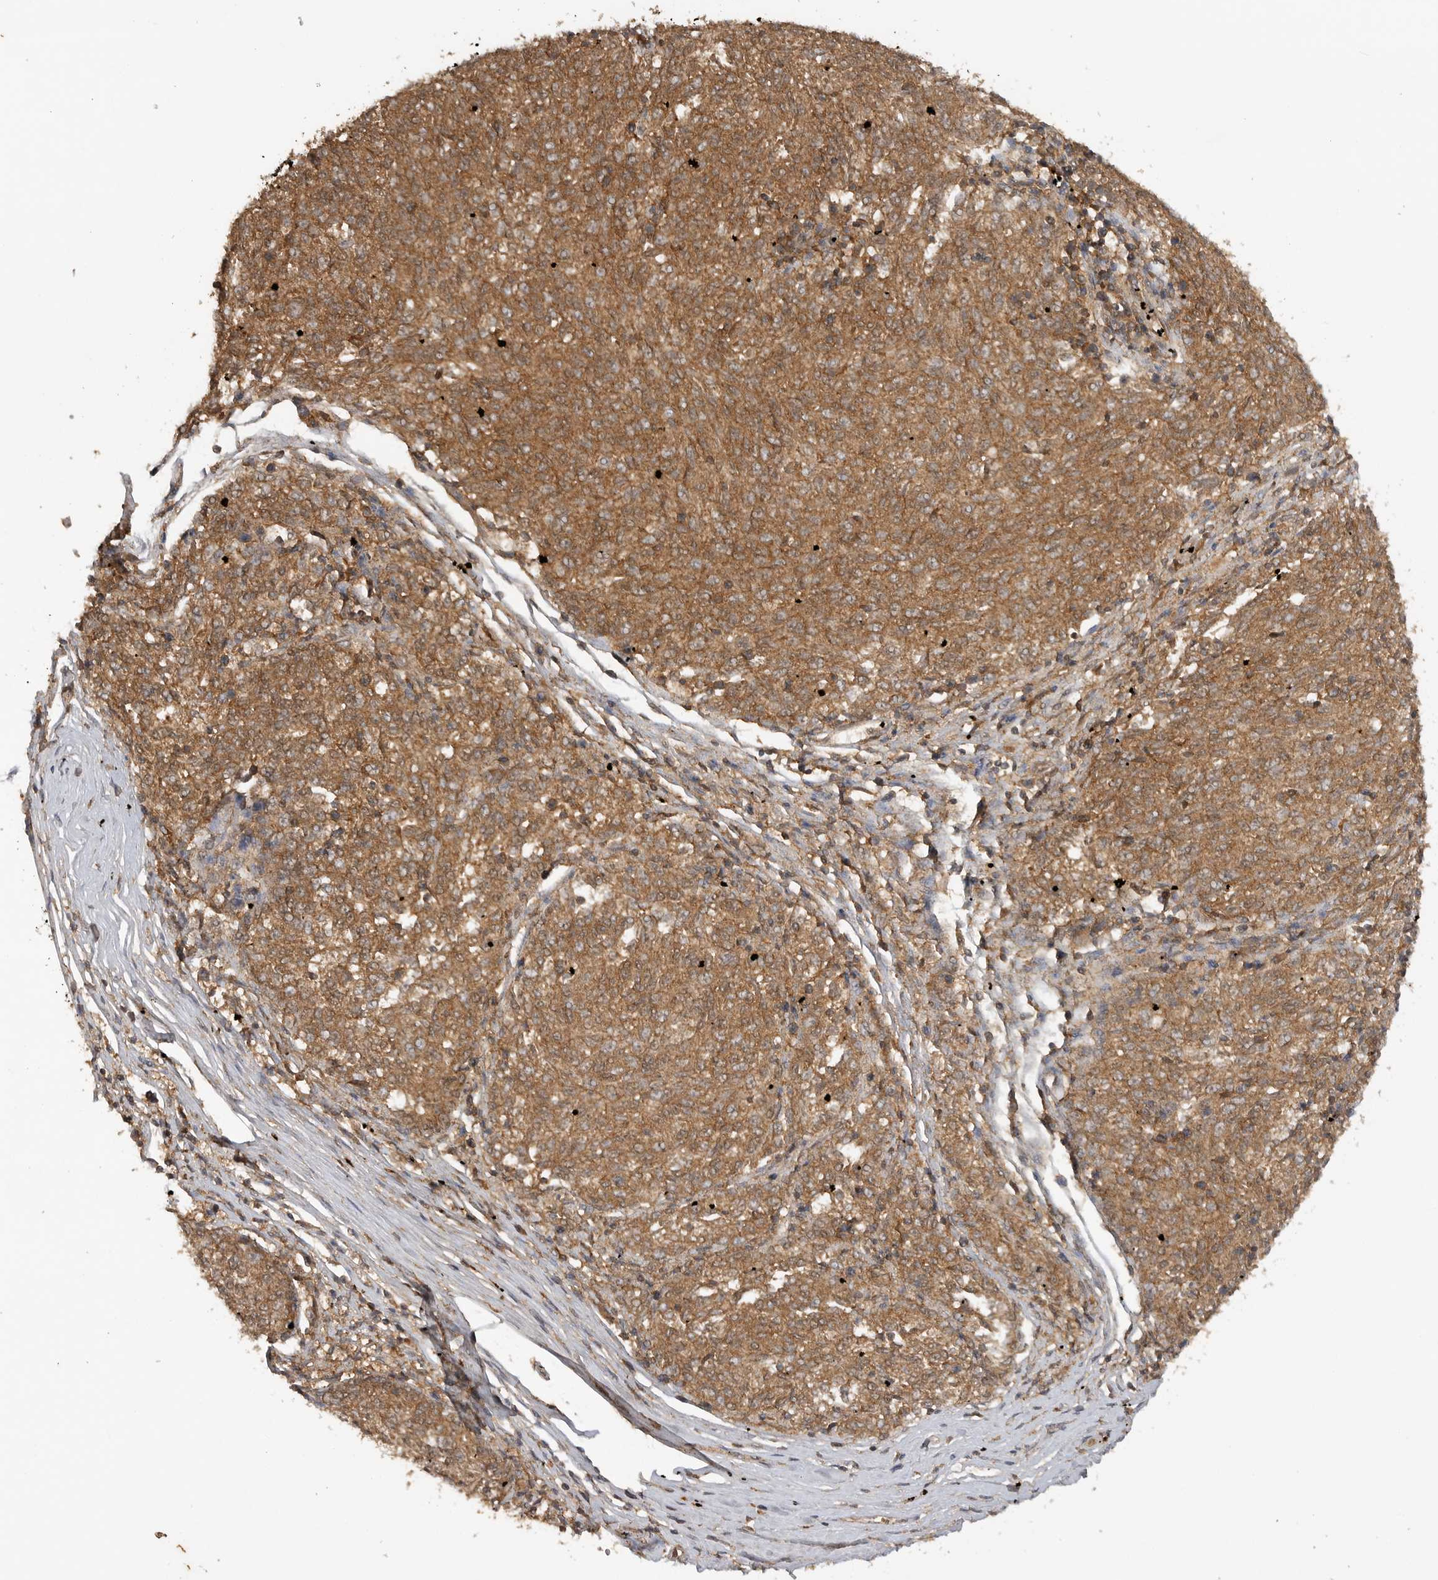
{"staining": {"intensity": "moderate", "quantity": ">75%", "location": "cytoplasmic/membranous"}, "tissue": "melanoma", "cell_type": "Tumor cells", "image_type": "cancer", "snomed": [{"axis": "morphology", "description": "Malignant melanoma, NOS"}, {"axis": "topography", "description": "Skin"}], "caption": "Protein staining of melanoma tissue shows moderate cytoplasmic/membranous staining in about >75% of tumor cells.", "gene": "ICOSLG", "patient": {"sex": "female", "age": 72}}